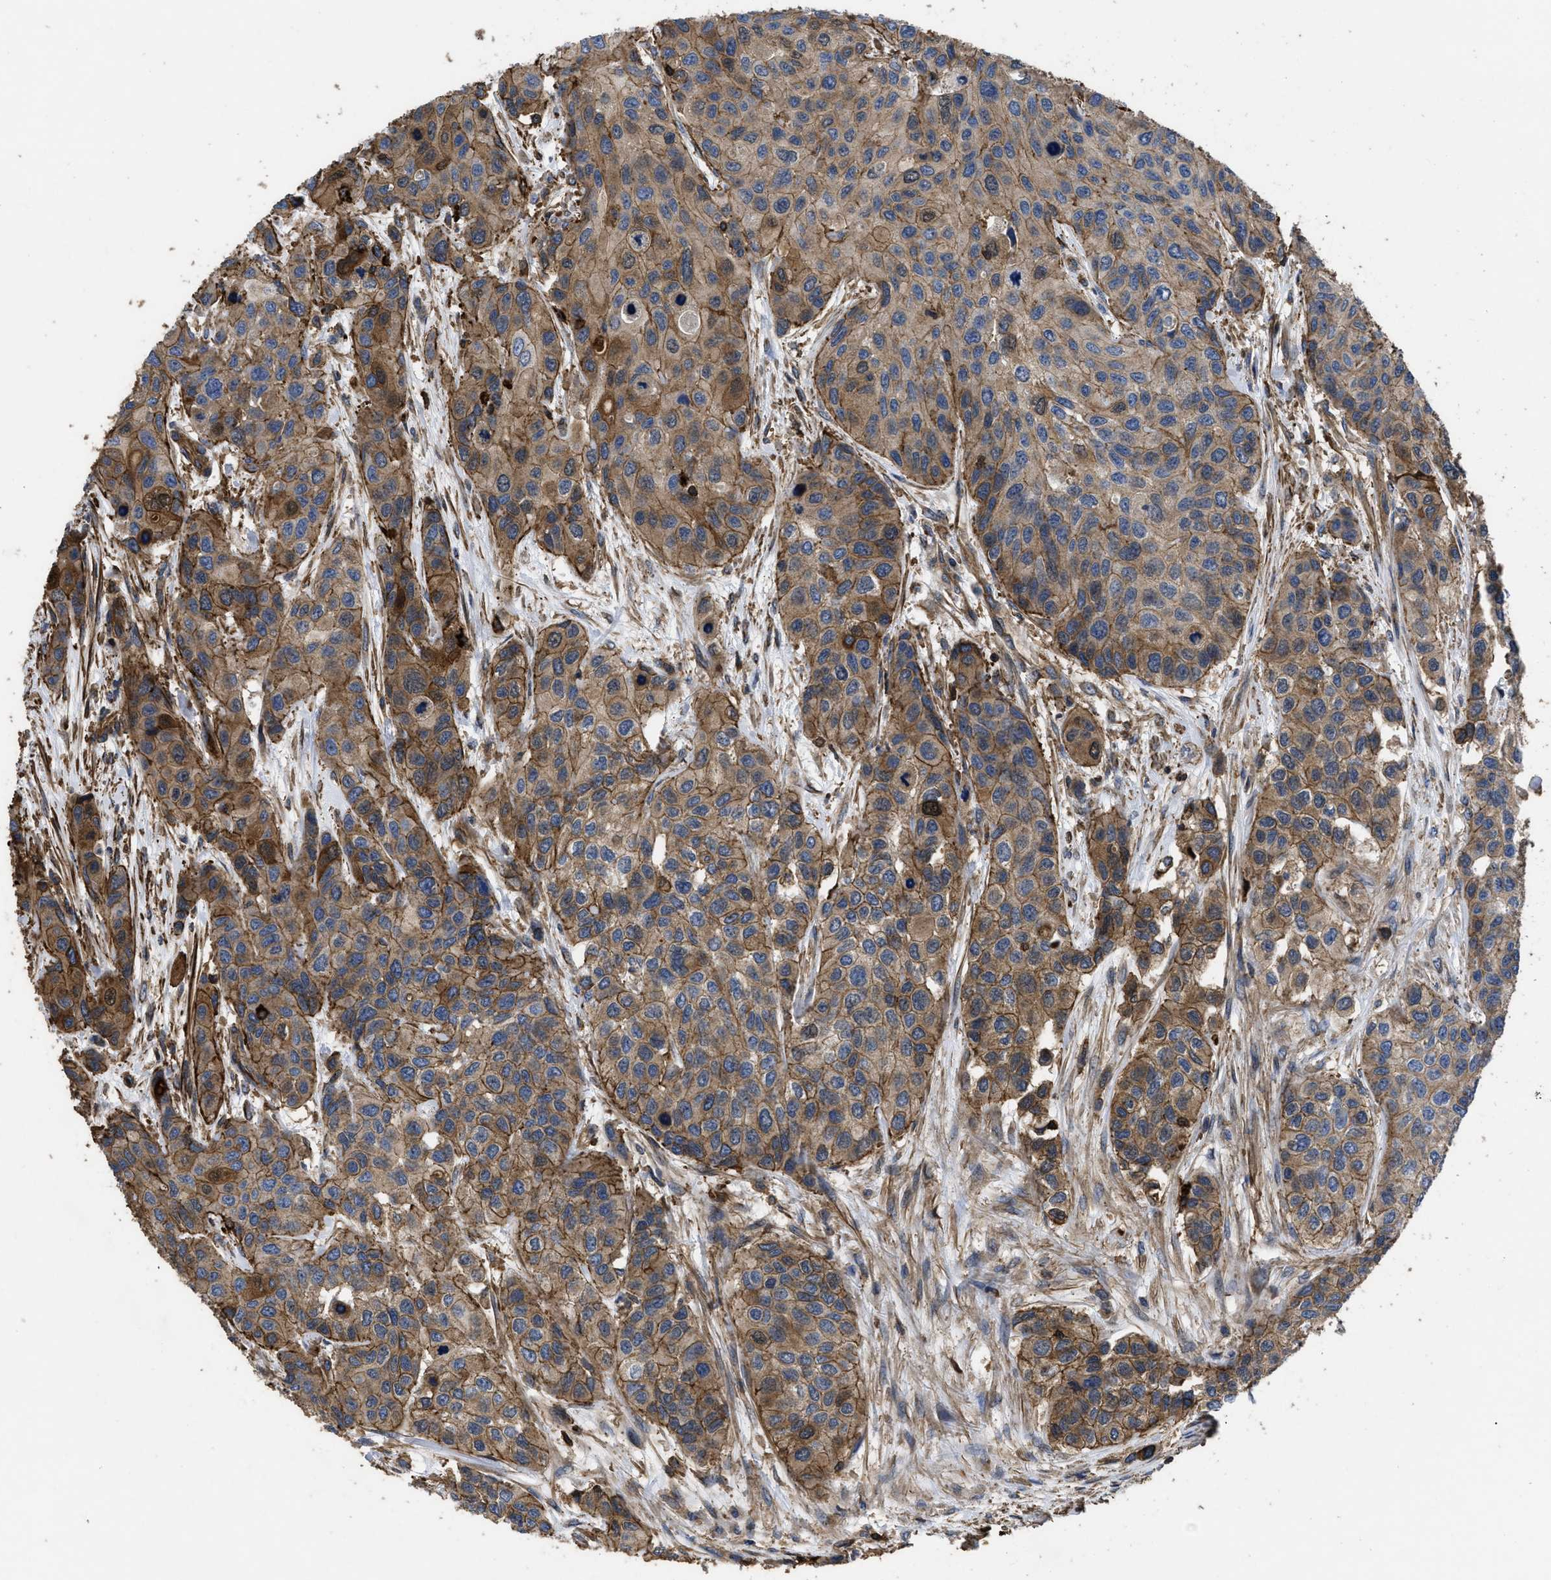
{"staining": {"intensity": "moderate", "quantity": ">75%", "location": "cytoplasmic/membranous"}, "tissue": "urothelial cancer", "cell_type": "Tumor cells", "image_type": "cancer", "snomed": [{"axis": "morphology", "description": "Urothelial carcinoma, High grade"}, {"axis": "topography", "description": "Urinary bladder"}], "caption": "A brown stain highlights moderate cytoplasmic/membranous expression of a protein in human high-grade urothelial carcinoma tumor cells.", "gene": "SCUBE2", "patient": {"sex": "female", "age": 56}}